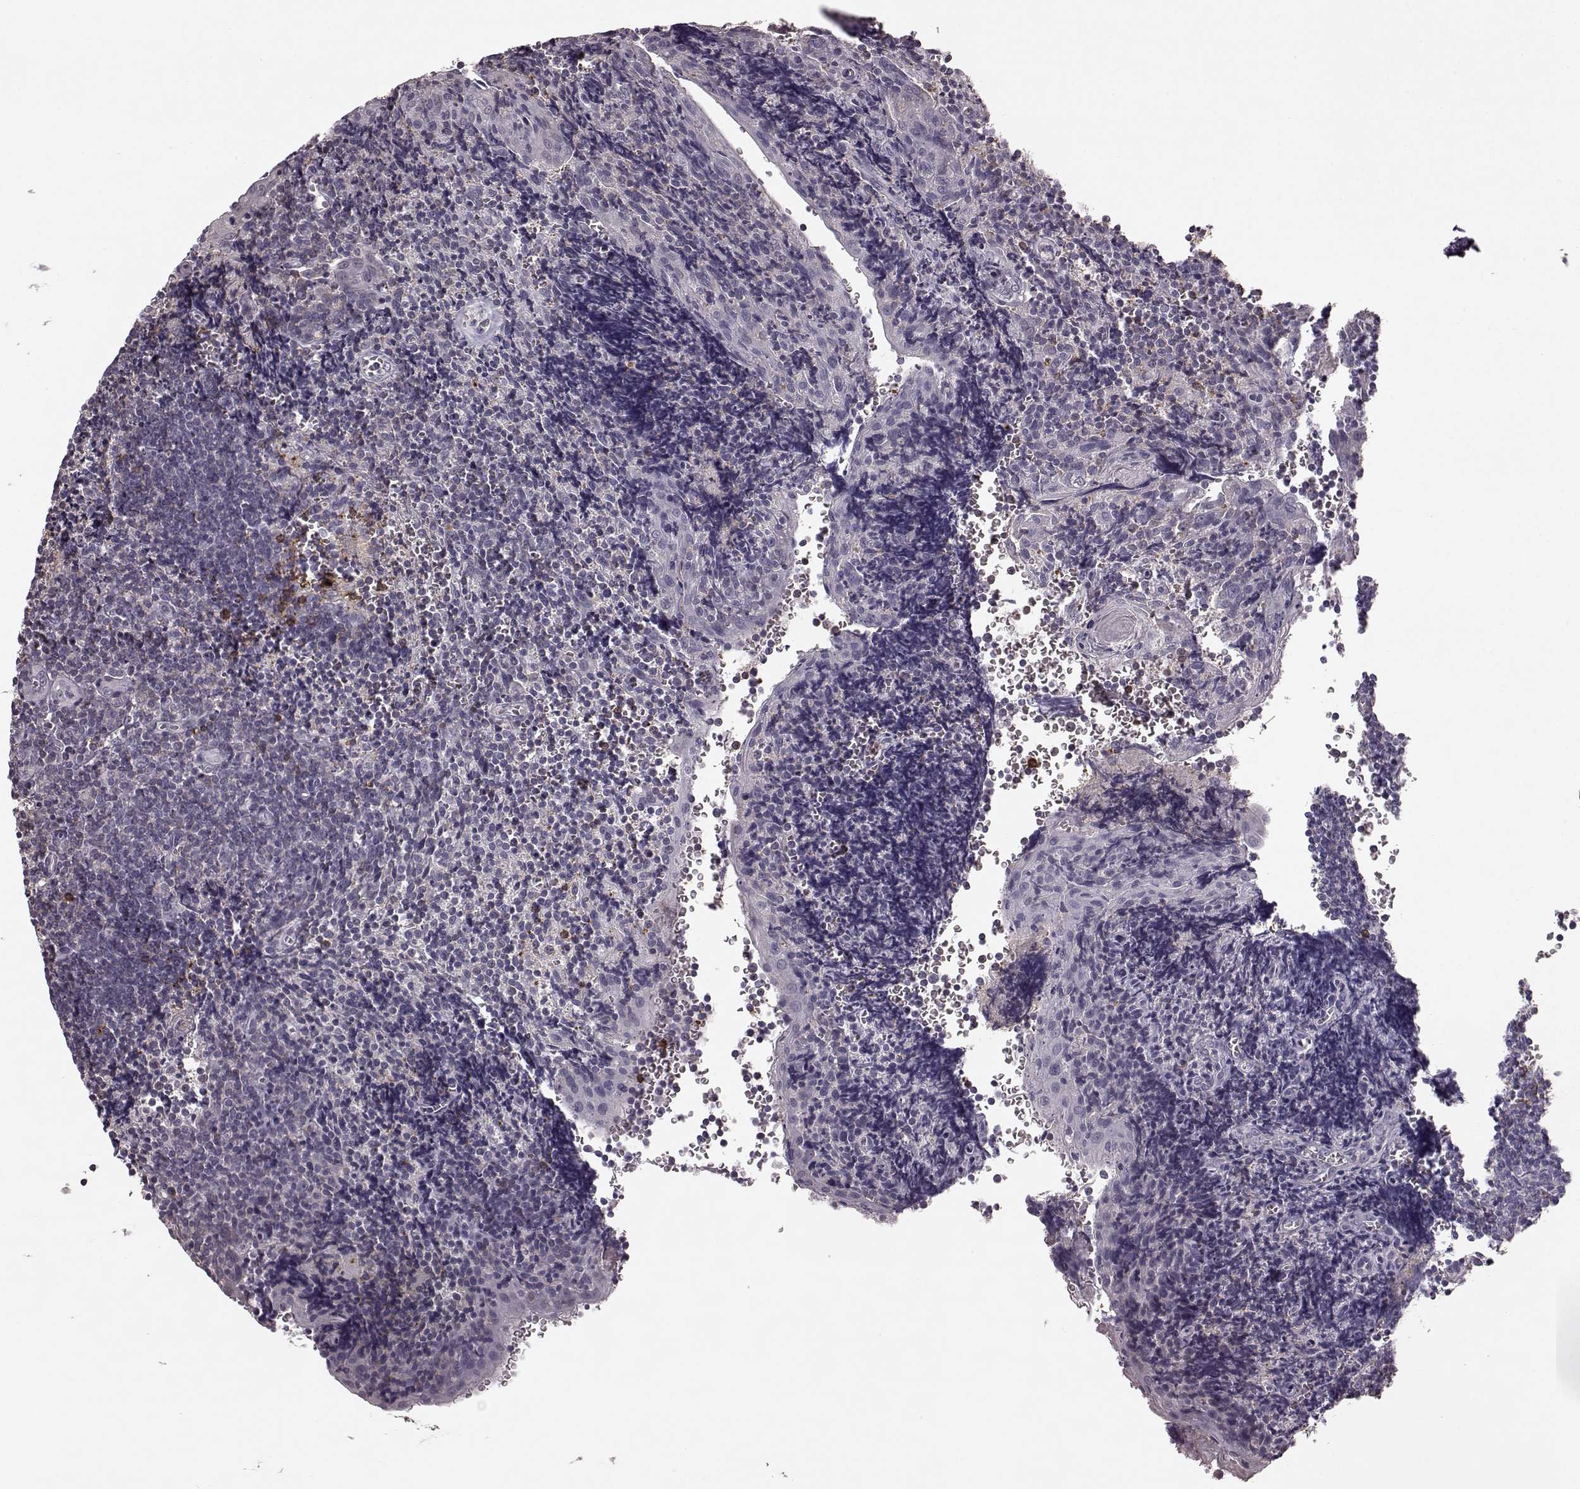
{"staining": {"intensity": "strong", "quantity": "25%-75%", "location": "cytoplasmic/membranous"}, "tissue": "tonsil", "cell_type": "Germinal center cells", "image_type": "normal", "snomed": [{"axis": "morphology", "description": "Normal tissue, NOS"}, {"axis": "morphology", "description": "Inflammation, NOS"}, {"axis": "topography", "description": "Tonsil"}], "caption": "This micrograph demonstrates immunohistochemistry (IHC) staining of unremarkable human tonsil, with high strong cytoplasmic/membranous staining in about 25%-75% of germinal center cells.", "gene": "PDCD1", "patient": {"sex": "female", "age": 31}}